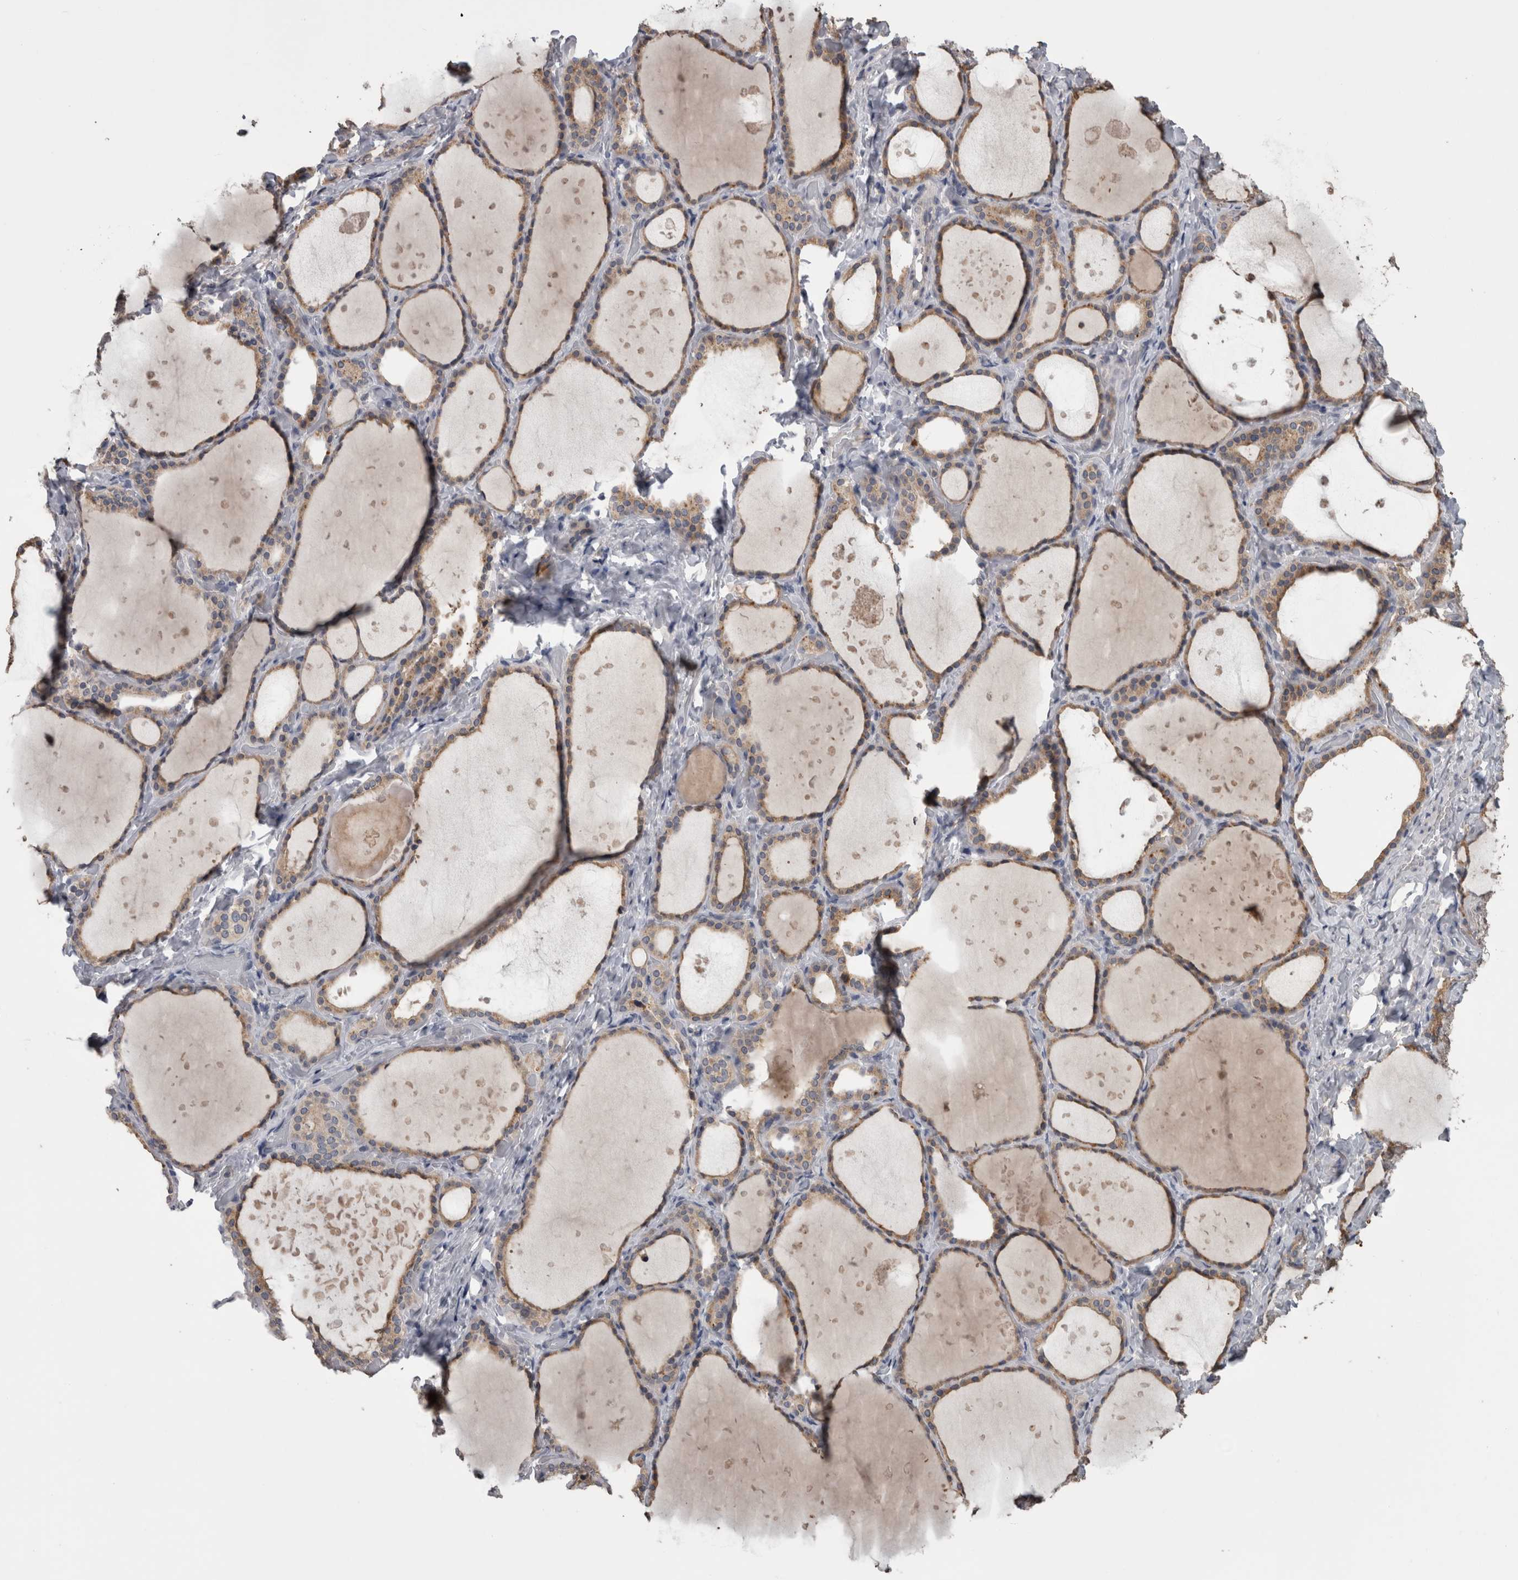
{"staining": {"intensity": "weak", "quantity": ">75%", "location": "cytoplasmic/membranous"}, "tissue": "thyroid gland", "cell_type": "Glandular cells", "image_type": "normal", "snomed": [{"axis": "morphology", "description": "Normal tissue, NOS"}, {"axis": "topography", "description": "Thyroid gland"}], "caption": "Benign thyroid gland was stained to show a protein in brown. There is low levels of weak cytoplasmic/membranous positivity in about >75% of glandular cells.", "gene": "ANXA13", "patient": {"sex": "female", "age": 44}}